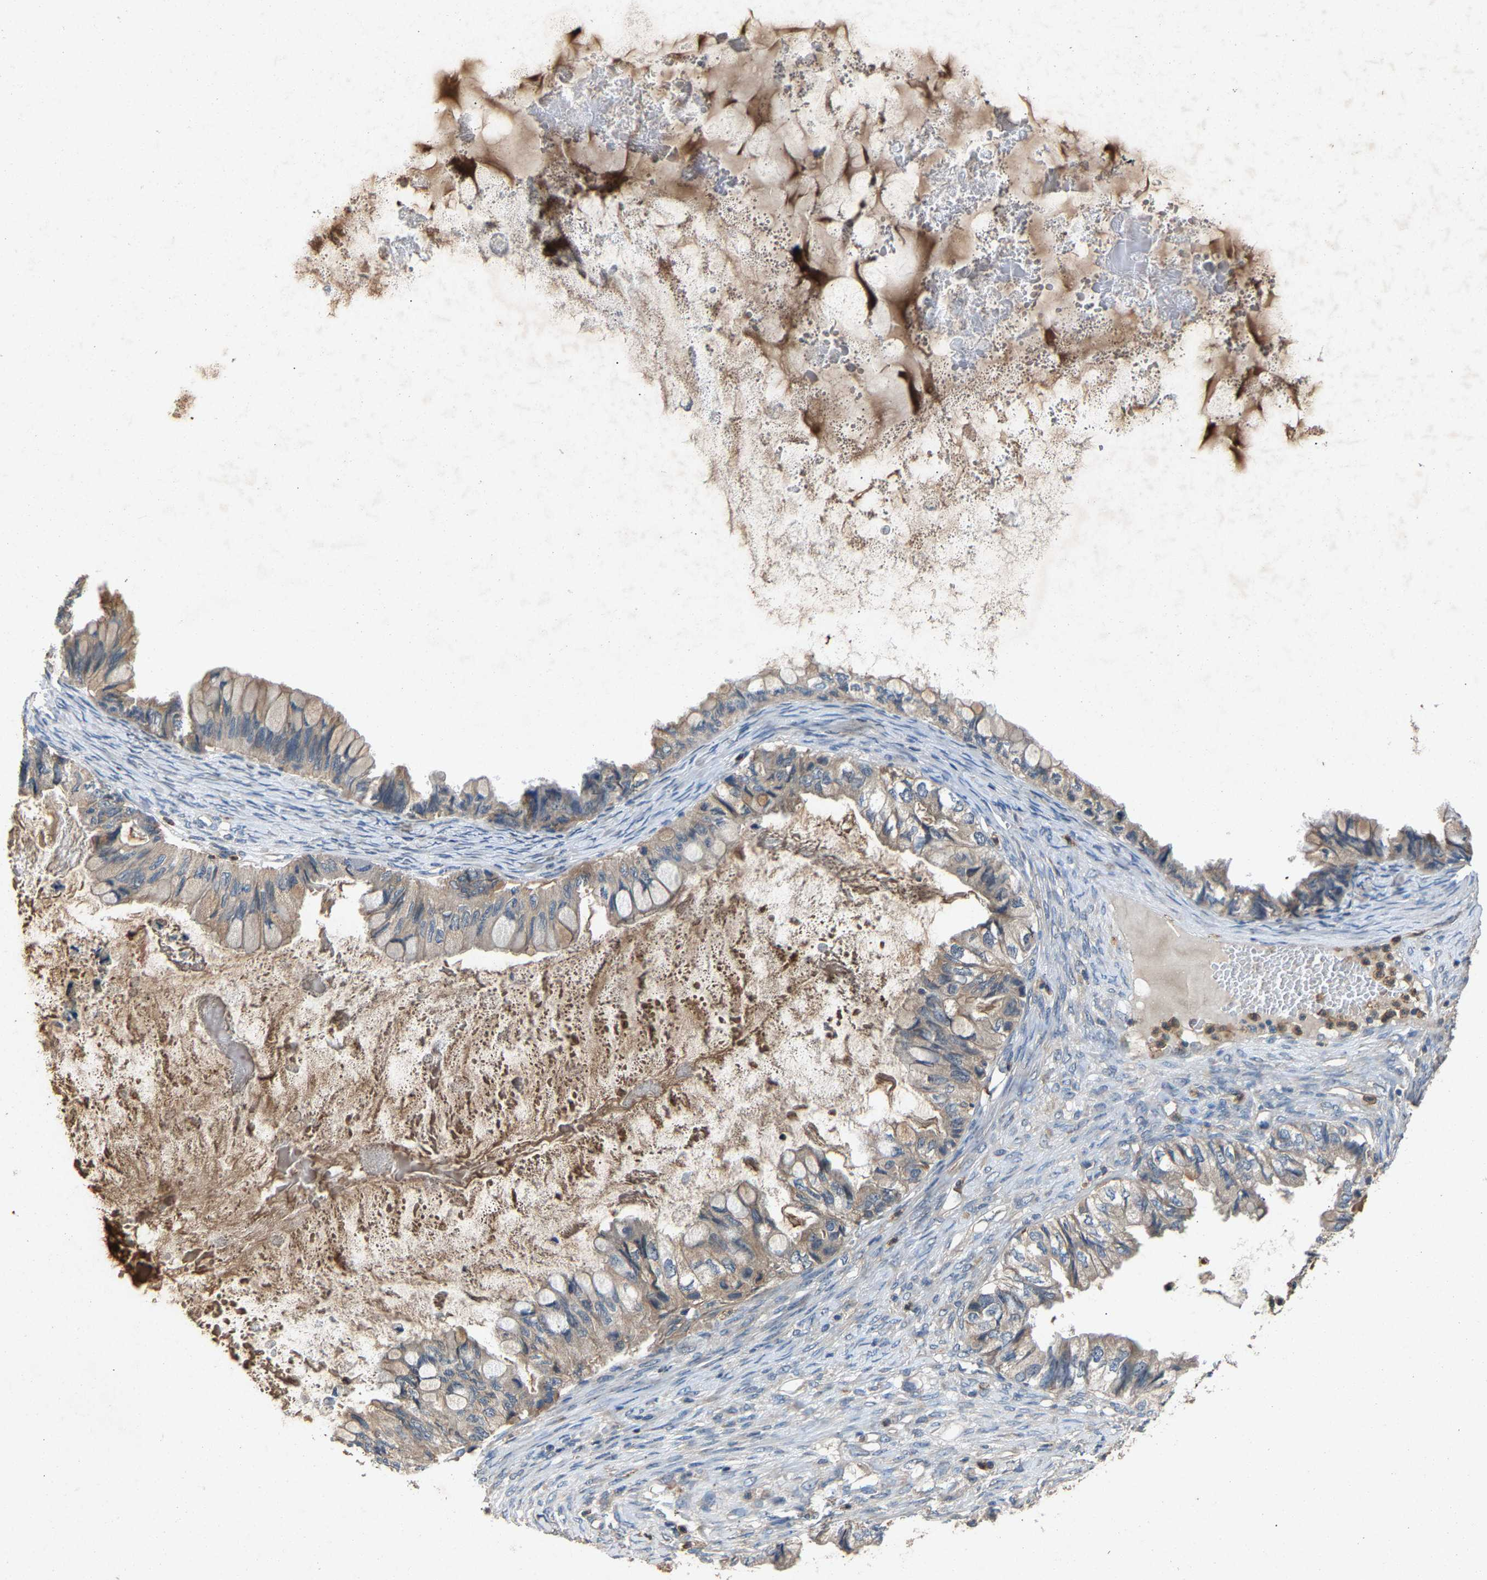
{"staining": {"intensity": "weak", "quantity": "<25%", "location": "cytoplasmic/membranous"}, "tissue": "ovarian cancer", "cell_type": "Tumor cells", "image_type": "cancer", "snomed": [{"axis": "morphology", "description": "Cystadenocarcinoma, mucinous, NOS"}, {"axis": "topography", "description": "Ovary"}], "caption": "Tumor cells show no significant positivity in mucinous cystadenocarcinoma (ovarian).", "gene": "PPID", "patient": {"sex": "female", "age": 80}}